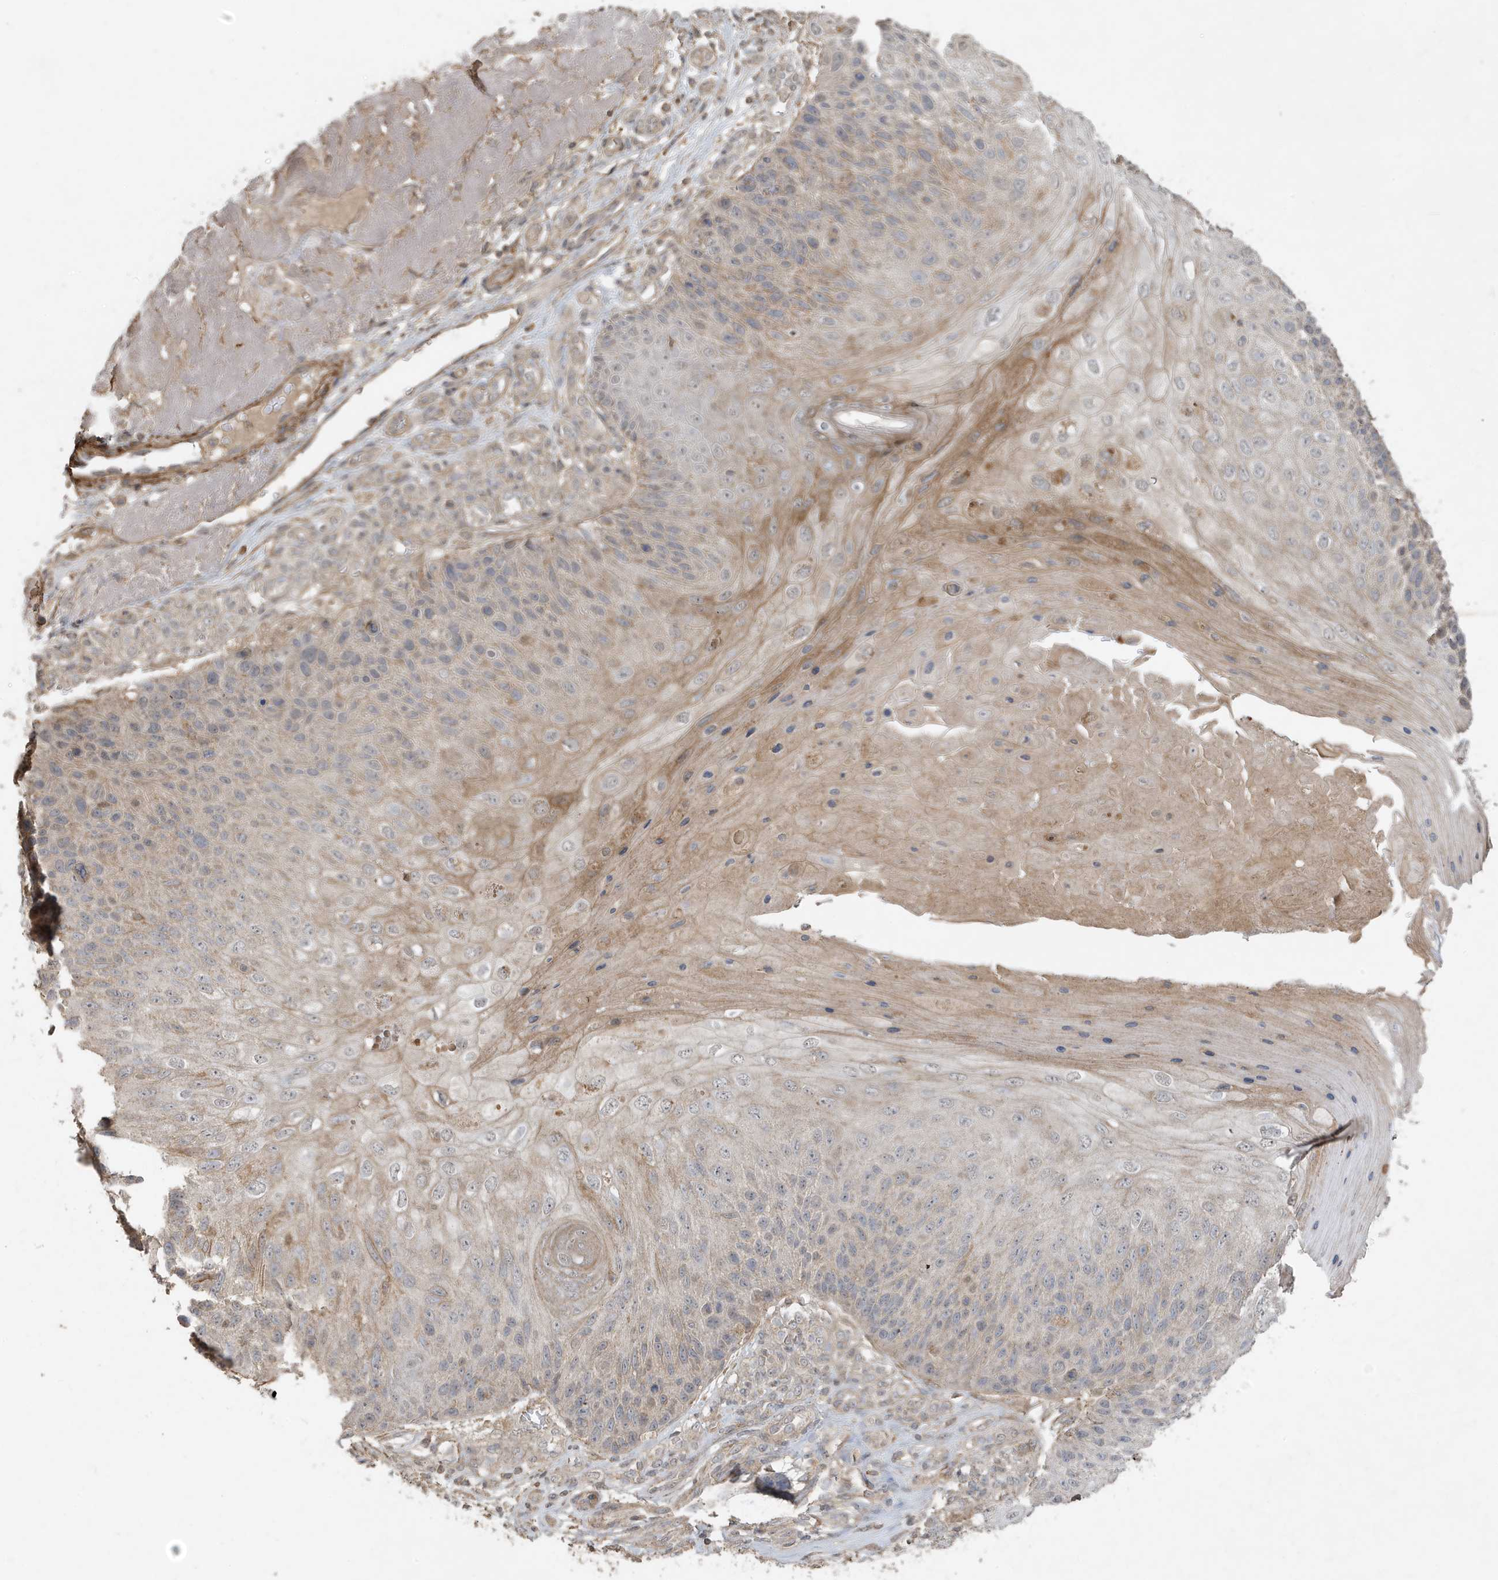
{"staining": {"intensity": "weak", "quantity": "<25%", "location": "cytoplasmic/membranous"}, "tissue": "skin cancer", "cell_type": "Tumor cells", "image_type": "cancer", "snomed": [{"axis": "morphology", "description": "Squamous cell carcinoma, NOS"}, {"axis": "topography", "description": "Skin"}], "caption": "The immunohistochemistry photomicrograph has no significant positivity in tumor cells of skin cancer (squamous cell carcinoma) tissue. The staining is performed using DAB brown chromogen with nuclei counter-stained in using hematoxylin.", "gene": "PRRT3", "patient": {"sex": "female", "age": 88}}